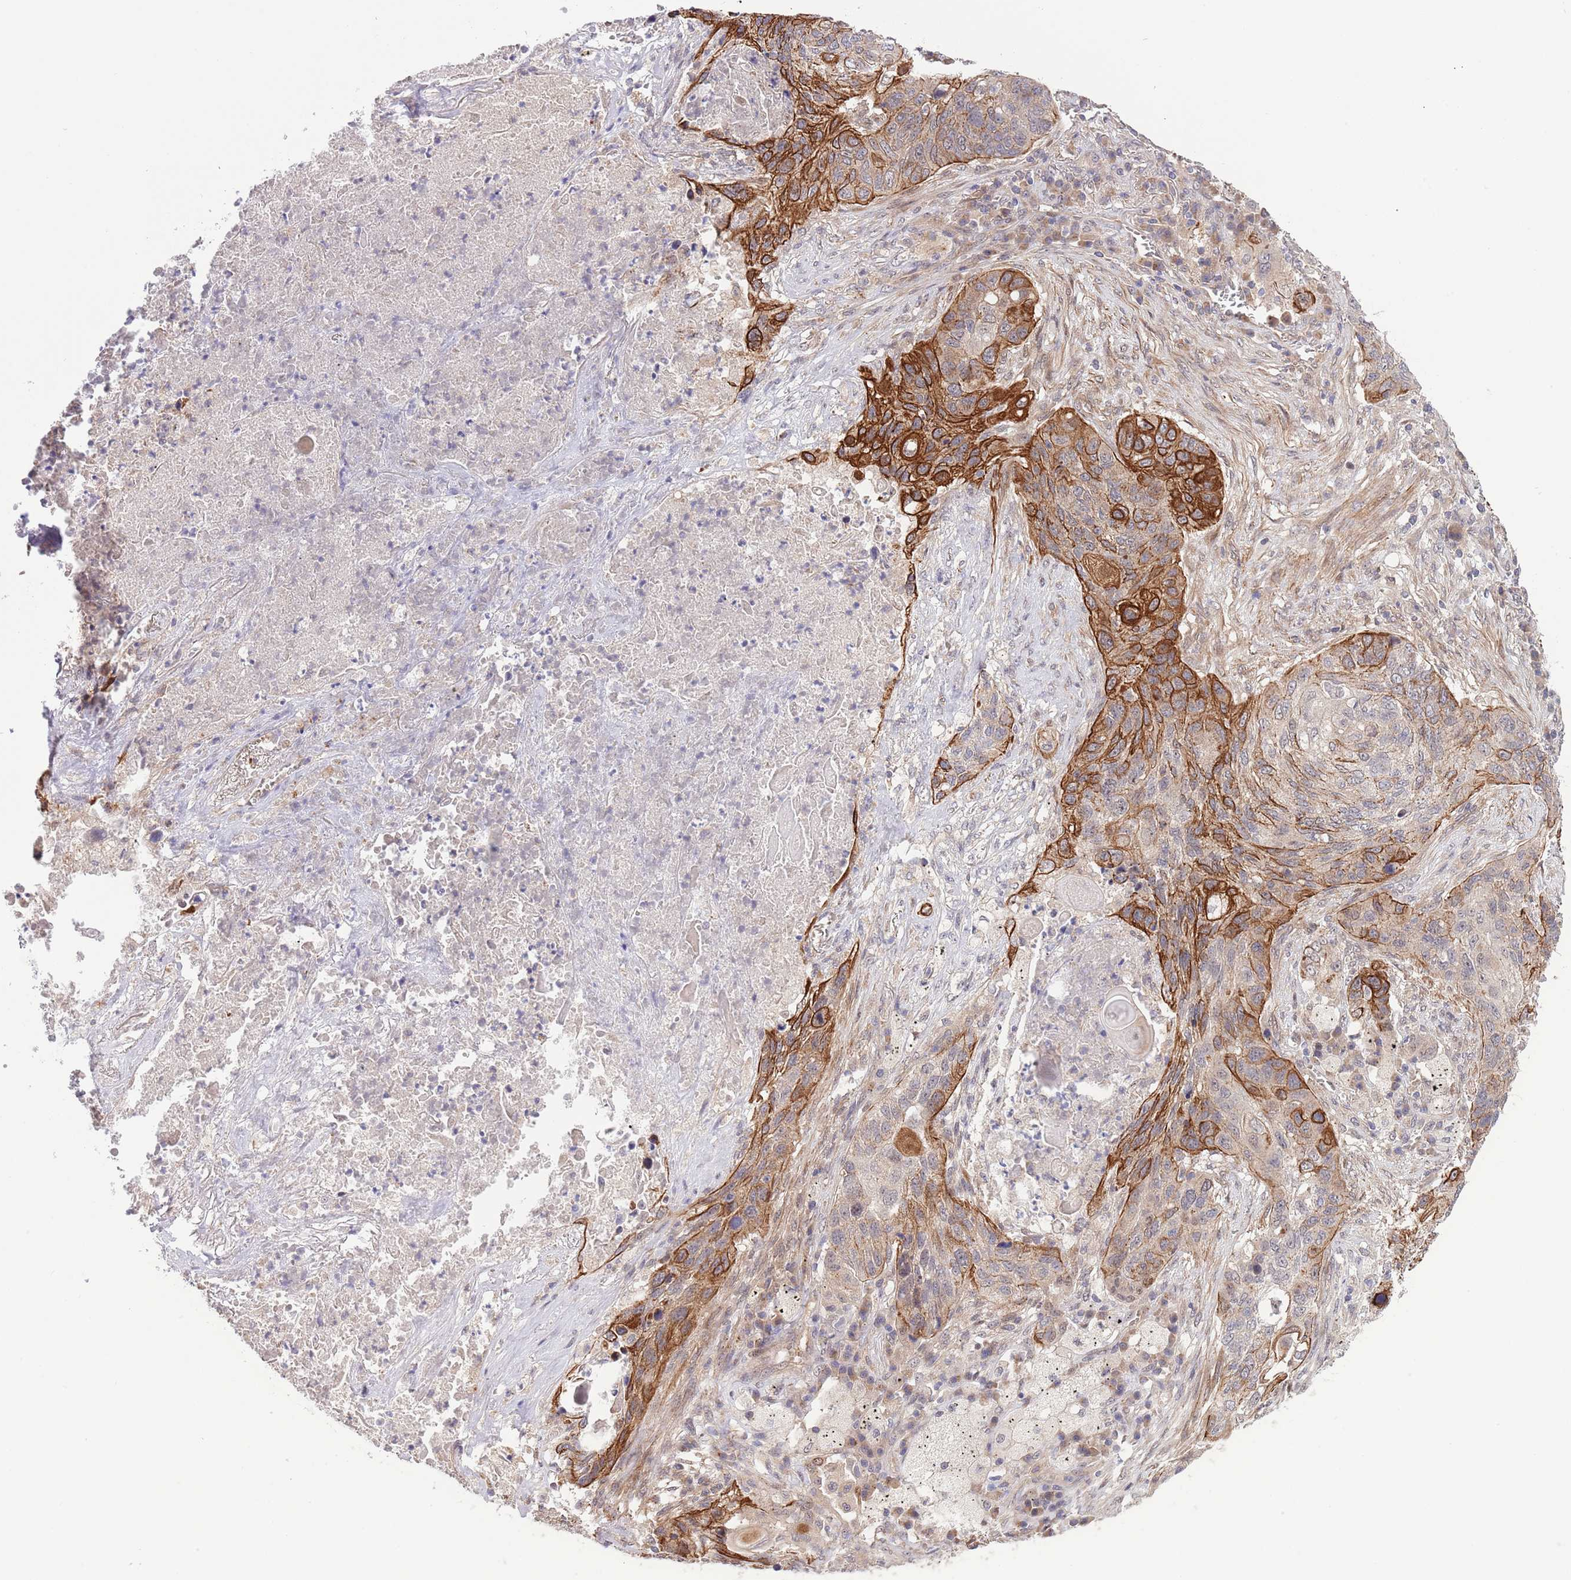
{"staining": {"intensity": "strong", "quantity": "25%-75%", "location": "cytoplasmic/membranous"}, "tissue": "lung cancer", "cell_type": "Tumor cells", "image_type": "cancer", "snomed": [{"axis": "morphology", "description": "Squamous cell carcinoma, NOS"}, {"axis": "topography", "description": "Lung"}], "caption": "Squamous cell carcinoma (lung) tissue exhibits strong cytoplasmic/membranous expression in approximately 25%-75% of tumor cells, visualized by immunohistochemistry.", "gene": "PRR16", "patient": {"sex": "female", "age": 63}}